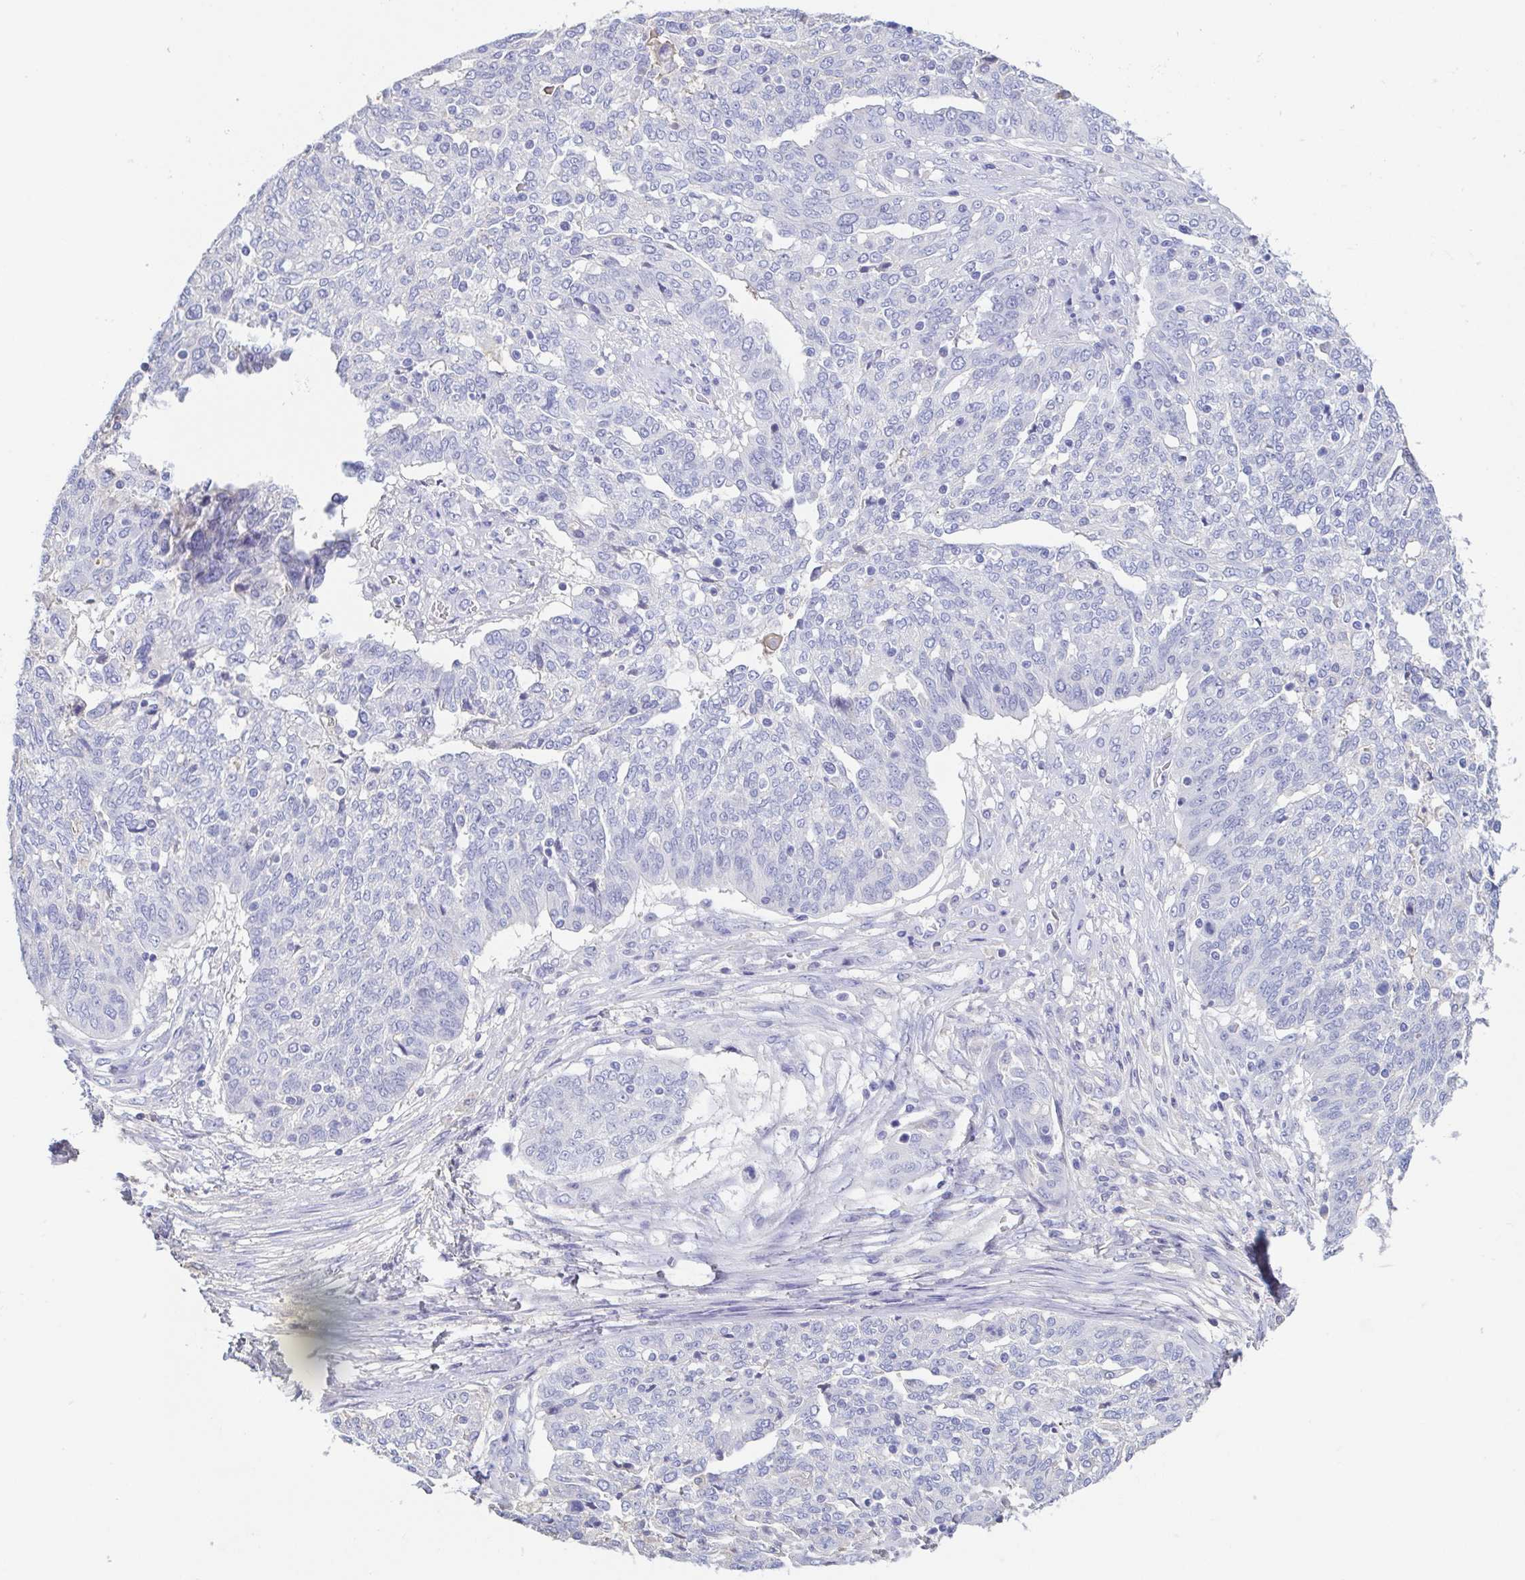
{"staining": {"intensity": "negative", "quantity": "none", "location": "none"}, "tissue": "ovarian cancer", "cell_type": "Tumor cells", "image_type": "cancer", "snomed": [{"axis": "morphology", "description": "Cystadenocarcinoma, serous, NOS"}, {"axis": "topography", "description": "Ovary"}], "caption": "Tumor cells show no significant protein expression in ovarian cancer.", "gene": "TREH", "patient": {"sex": "female", "age": 67}}